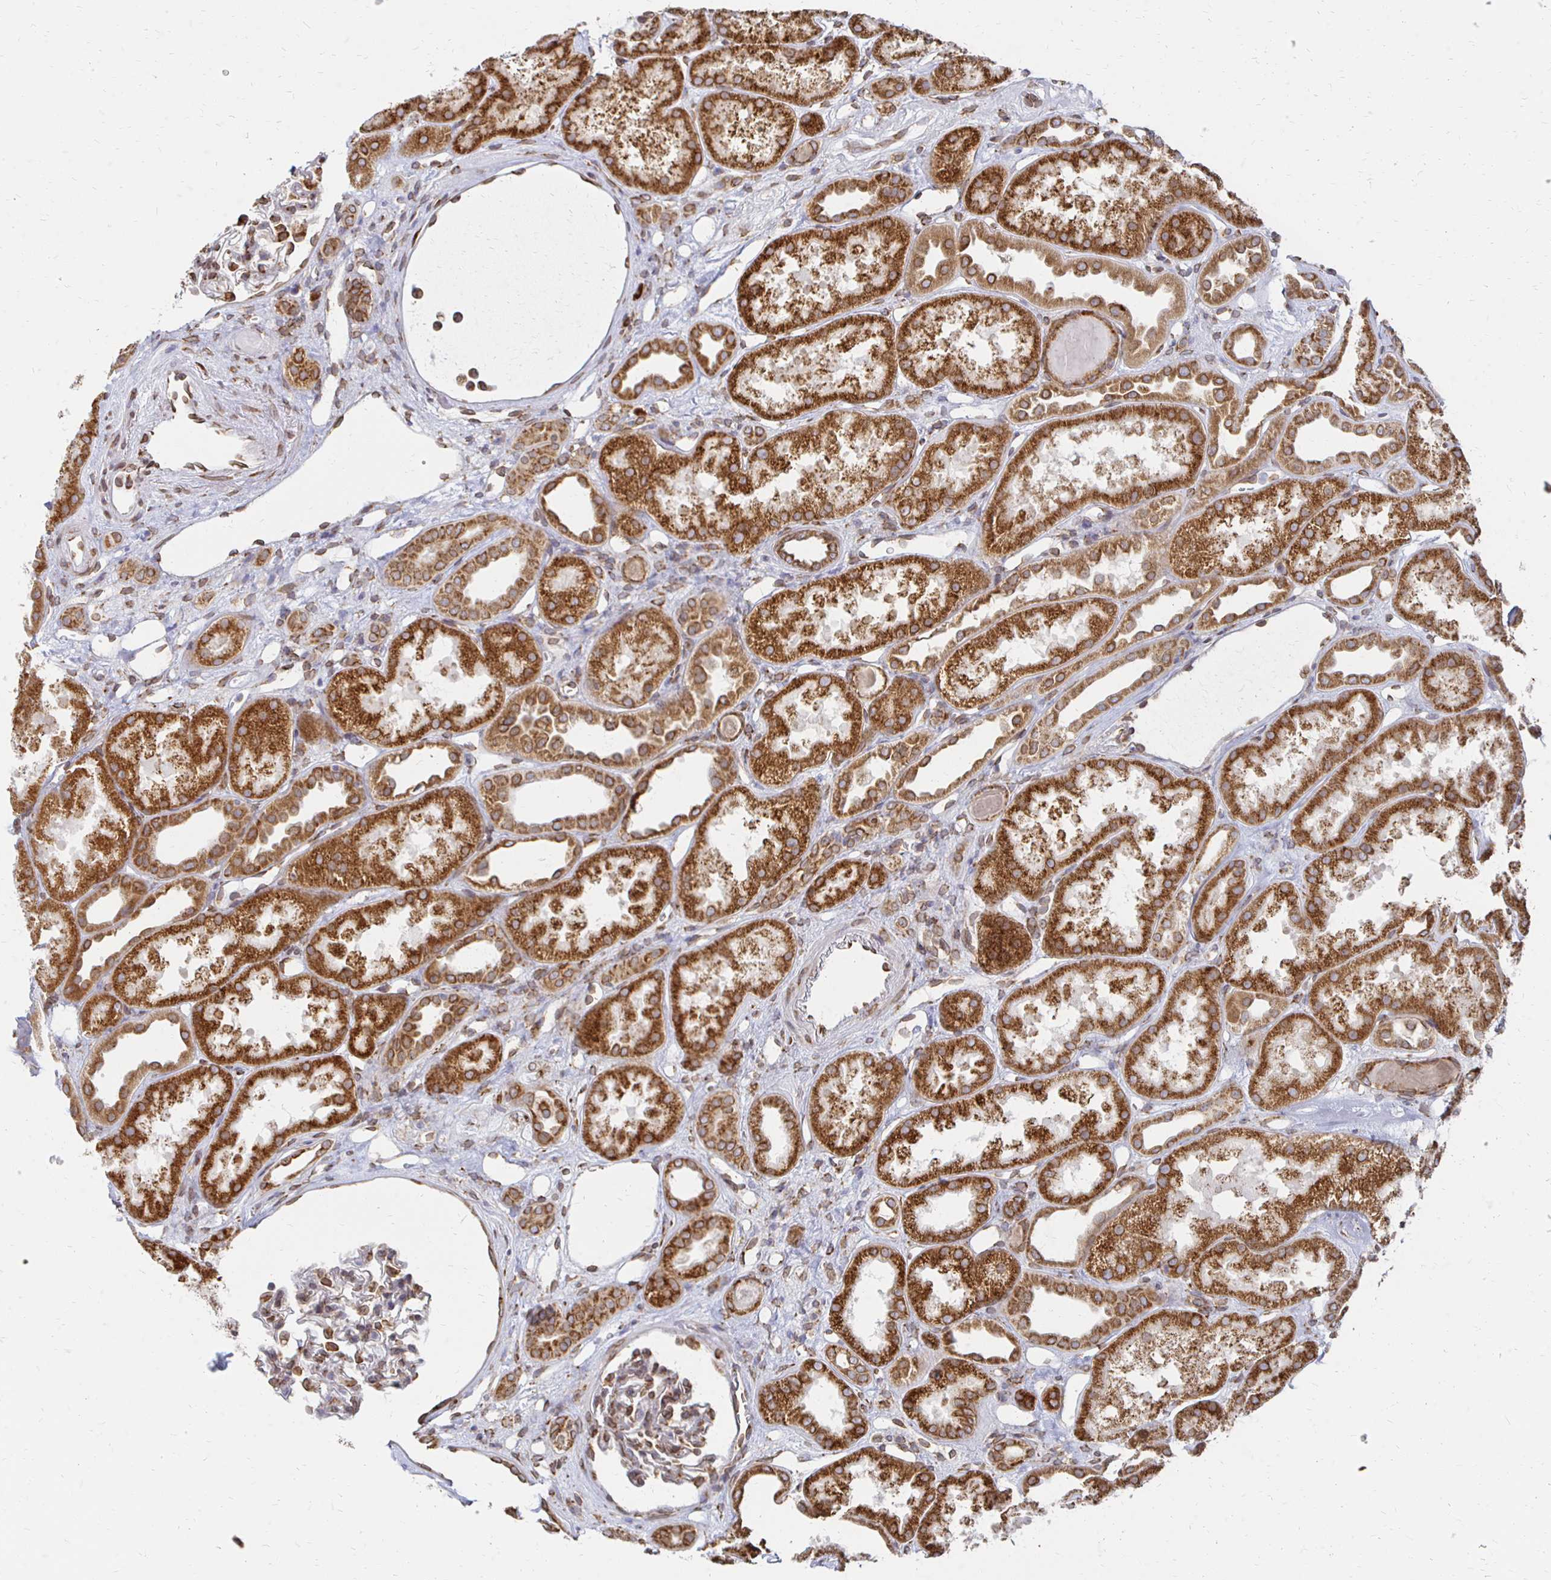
{"staining": {"intensity": "moderate", "quantity": "<25%", "location": "cytoplasmic/membranous,nuclear"}, "tissue": "kidney", "cell_type": "Cells in glomeruli", "image_type": "normal", "snomed": [{"axis": "morphology", "description": "Normal tissue, NOS"}, {"axis": "topography", "description": "Kidney"}], "caption": "Immunohistochemical staining of benign human kidney reveals low levels of moderate cytoplasmic/membranous,nuclear staining in approximately <25% of cells in glomeruli.", "gene": "PELI3", "patient": {"sex": "male", "age": 61}}